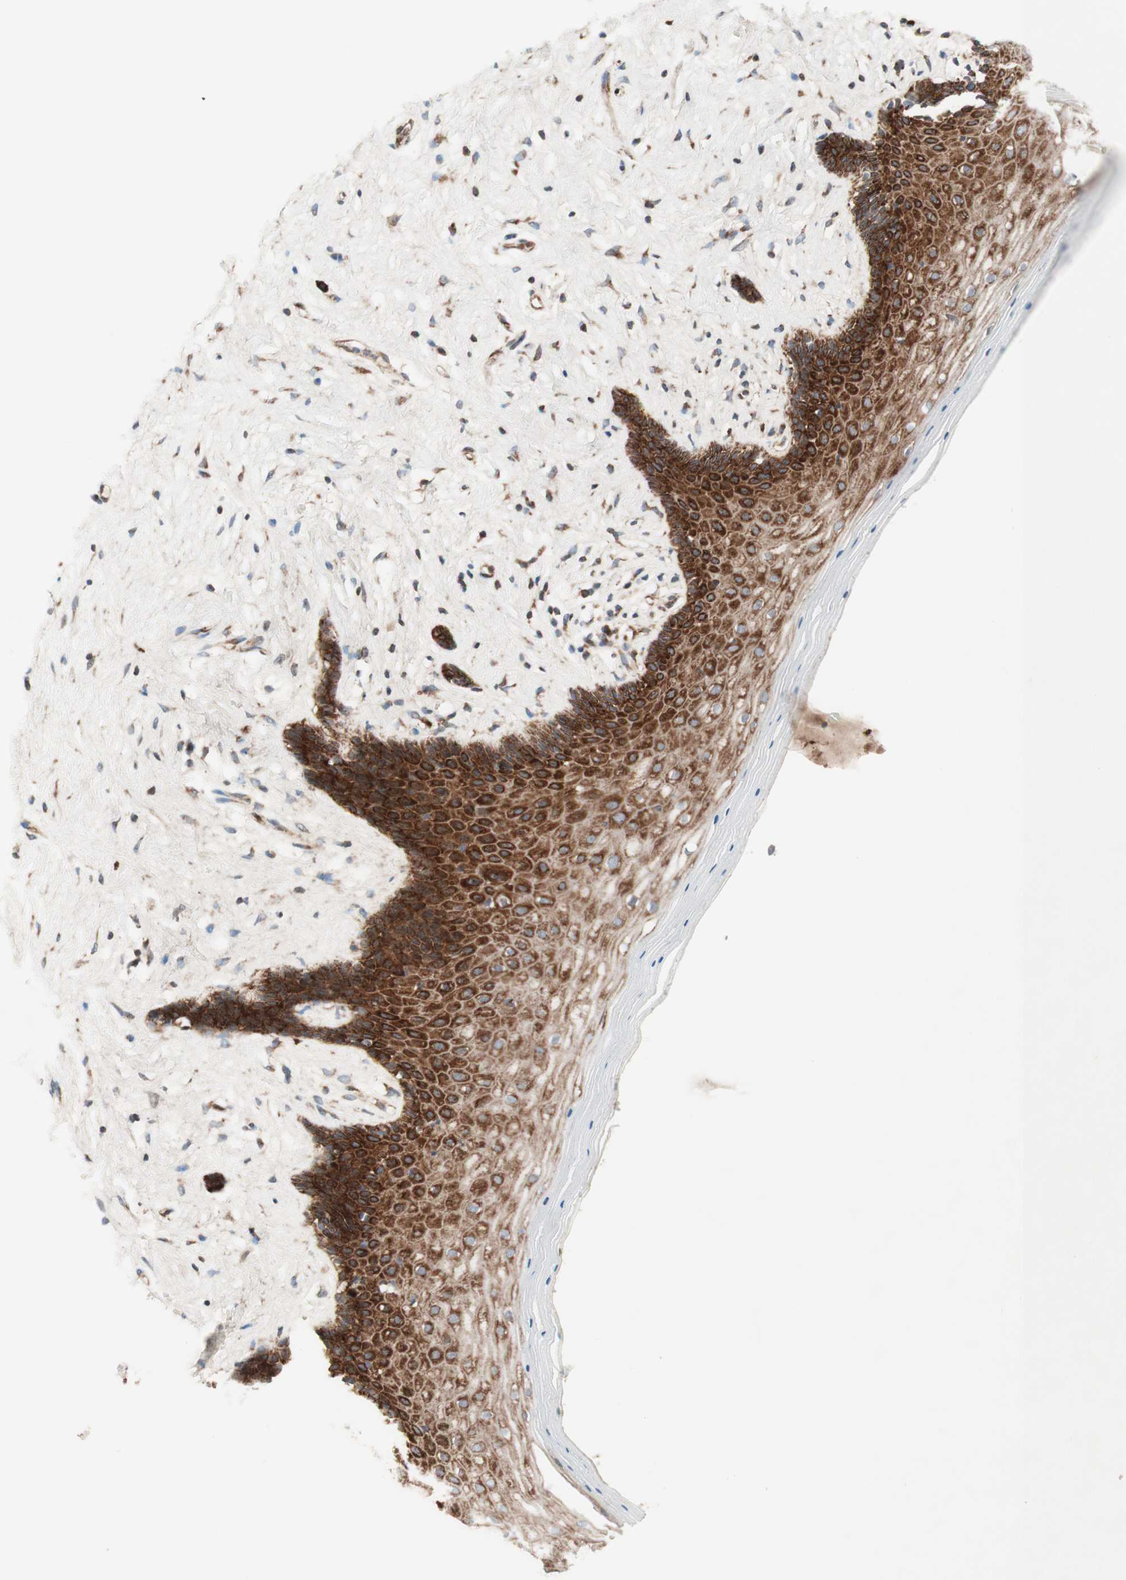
{"staining": {"intensity": "strong", "quantity": ">75%", "location": "cytoplasmic/membranous"}, "tissue": "vagina", "cell_type": "Squamous epithelial cells", "image_type": "normal", "snomed": [{"axis": "morphology", "description": "Normal tissue, NOS"}, {"axis": "topography", "description": "Vagina"}], "caption": "Immunohistochemical staining of normal human vagina displays high levels of strong cytoplasmic/membranous positivity in approximately >75% of squamous epithelial cells. (DAB (3,3'-diaminobenzidine) = brown stain, brightfield microscopy at high magnification).", "gene": "CCN4", "patient": {"sex": "female", "age": 44}}